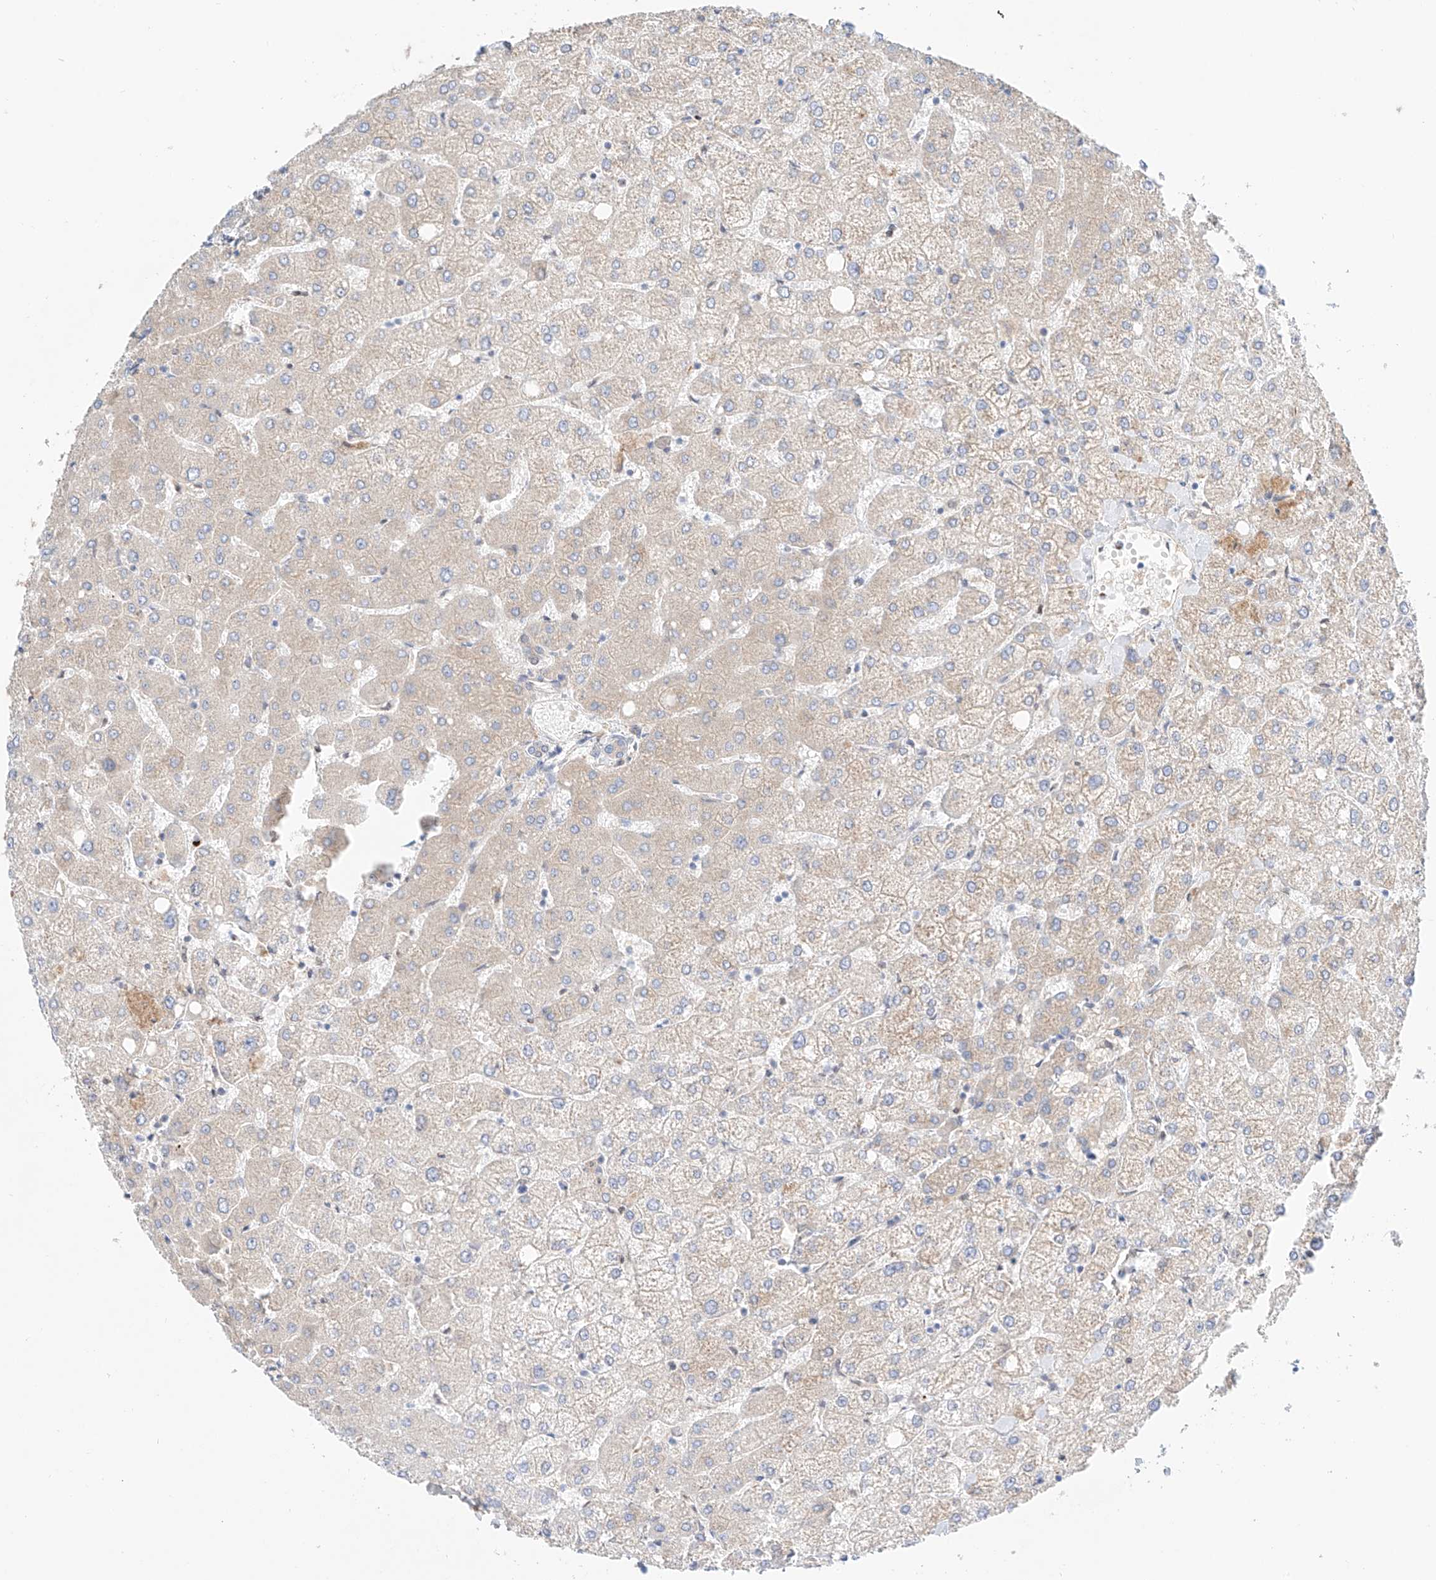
{"staining": {"intensity": "negative", "quantity": "none", "location": "none"}, "tissue": "liver", "cell_type": "Cholangiocytes", "image_type": "normal", "snomed": [{"axis": "morphology", "description": "Normal tissue, NOS"}, {"axis": "topography", "description": "Liver"}], "caption": "DAB (3,3'-diaminobenzidine) immunohistochemical staining of unremarkable human liver demonstrates no significant staining in cholangiocytes.", "gene": "PGGT1B", "patient": {"sex": "female", "age": 54}}